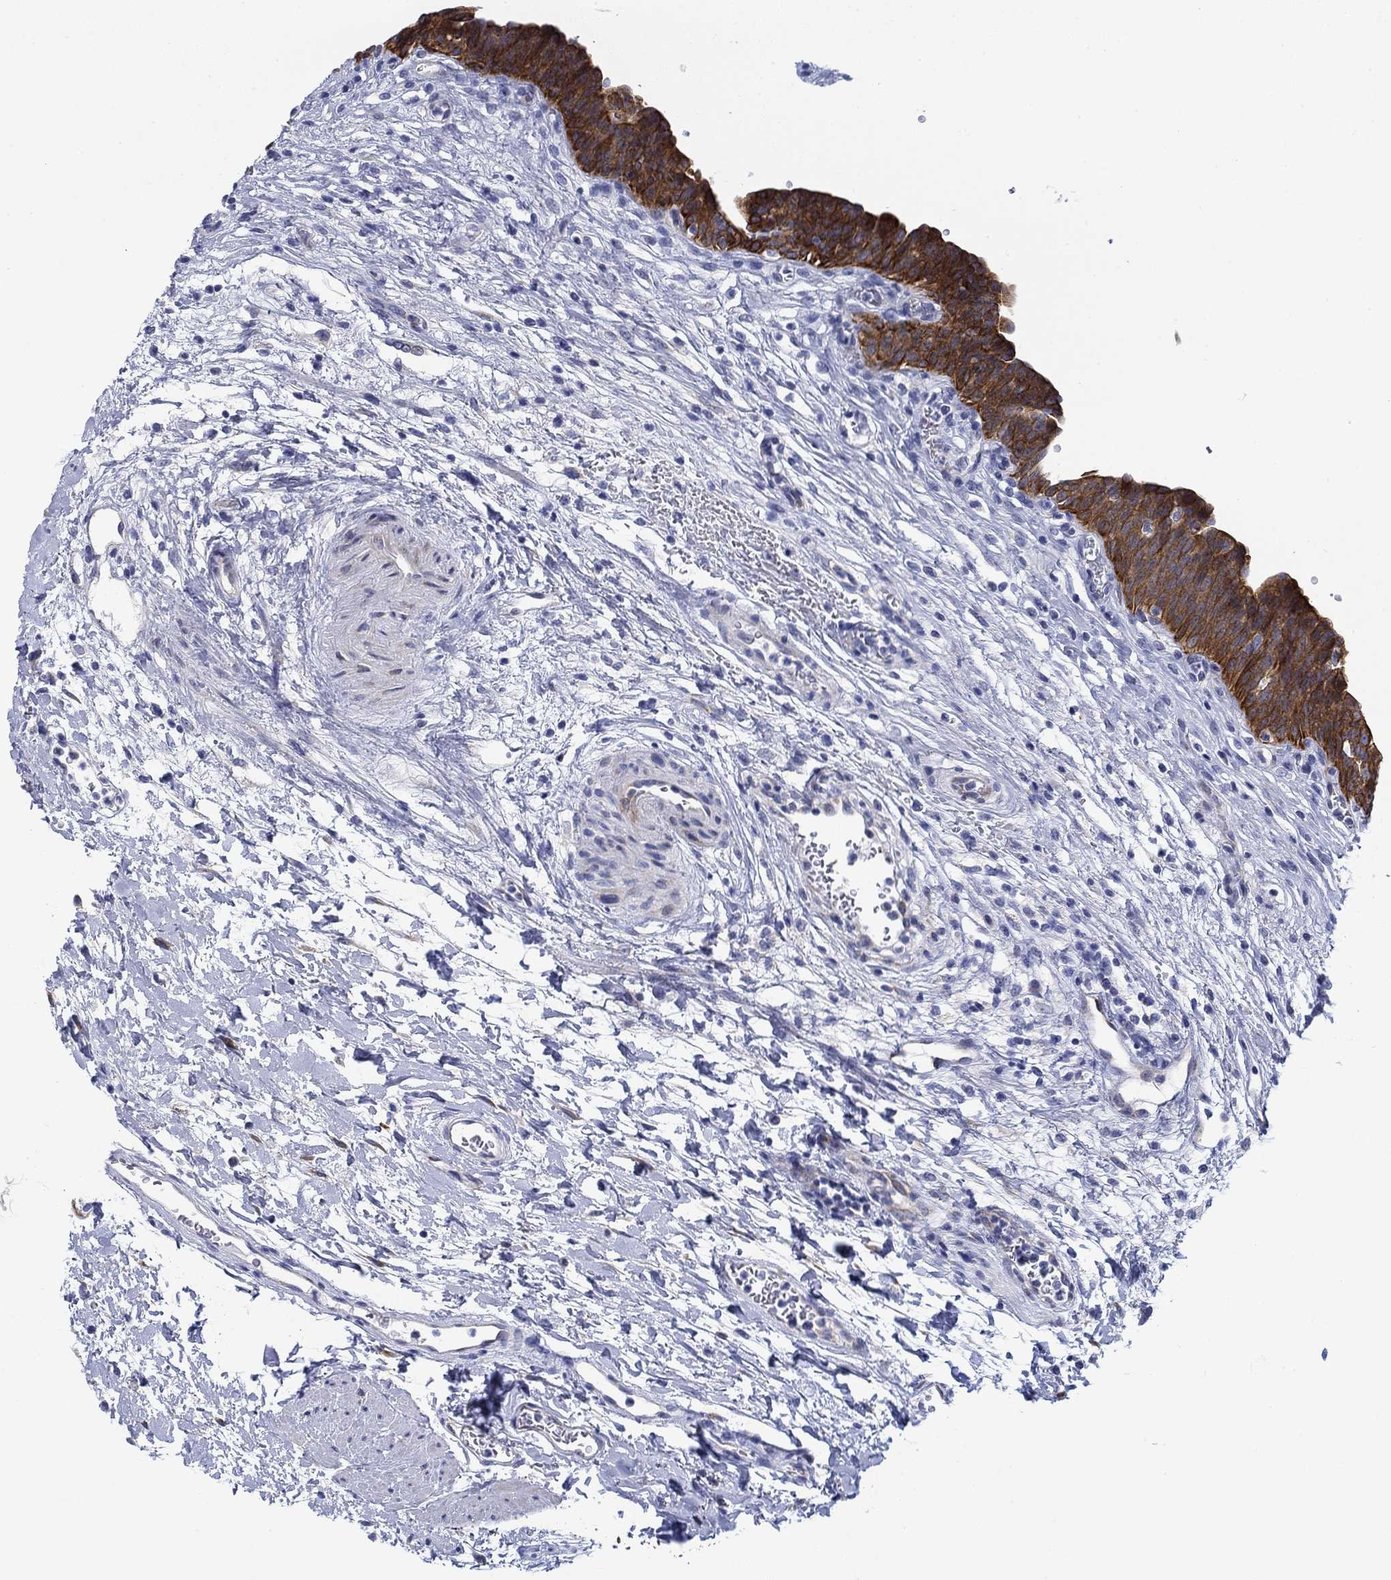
{"staining": {"intensity": "strong", "quantity": ">75%", "location": "cytoplasmic/membranous"}, "tissue": "urinary bladder", "cell_type": "Urothelial cells", "image_type": "normal", "snomed": [{"axis": "morphology", "description": "Normal tissue, NOS"}, {"axis": "topography", "description": "Urinary bladder"}], "caption": "Urinary bladder stained with DAB immunohistochemistry demonstrates high levels of strong cytoplasmic/membranous expression in about >75% of urothelial cells.", "gene": "SVEP1", "patient": {"sex": "male", "age": 73}}